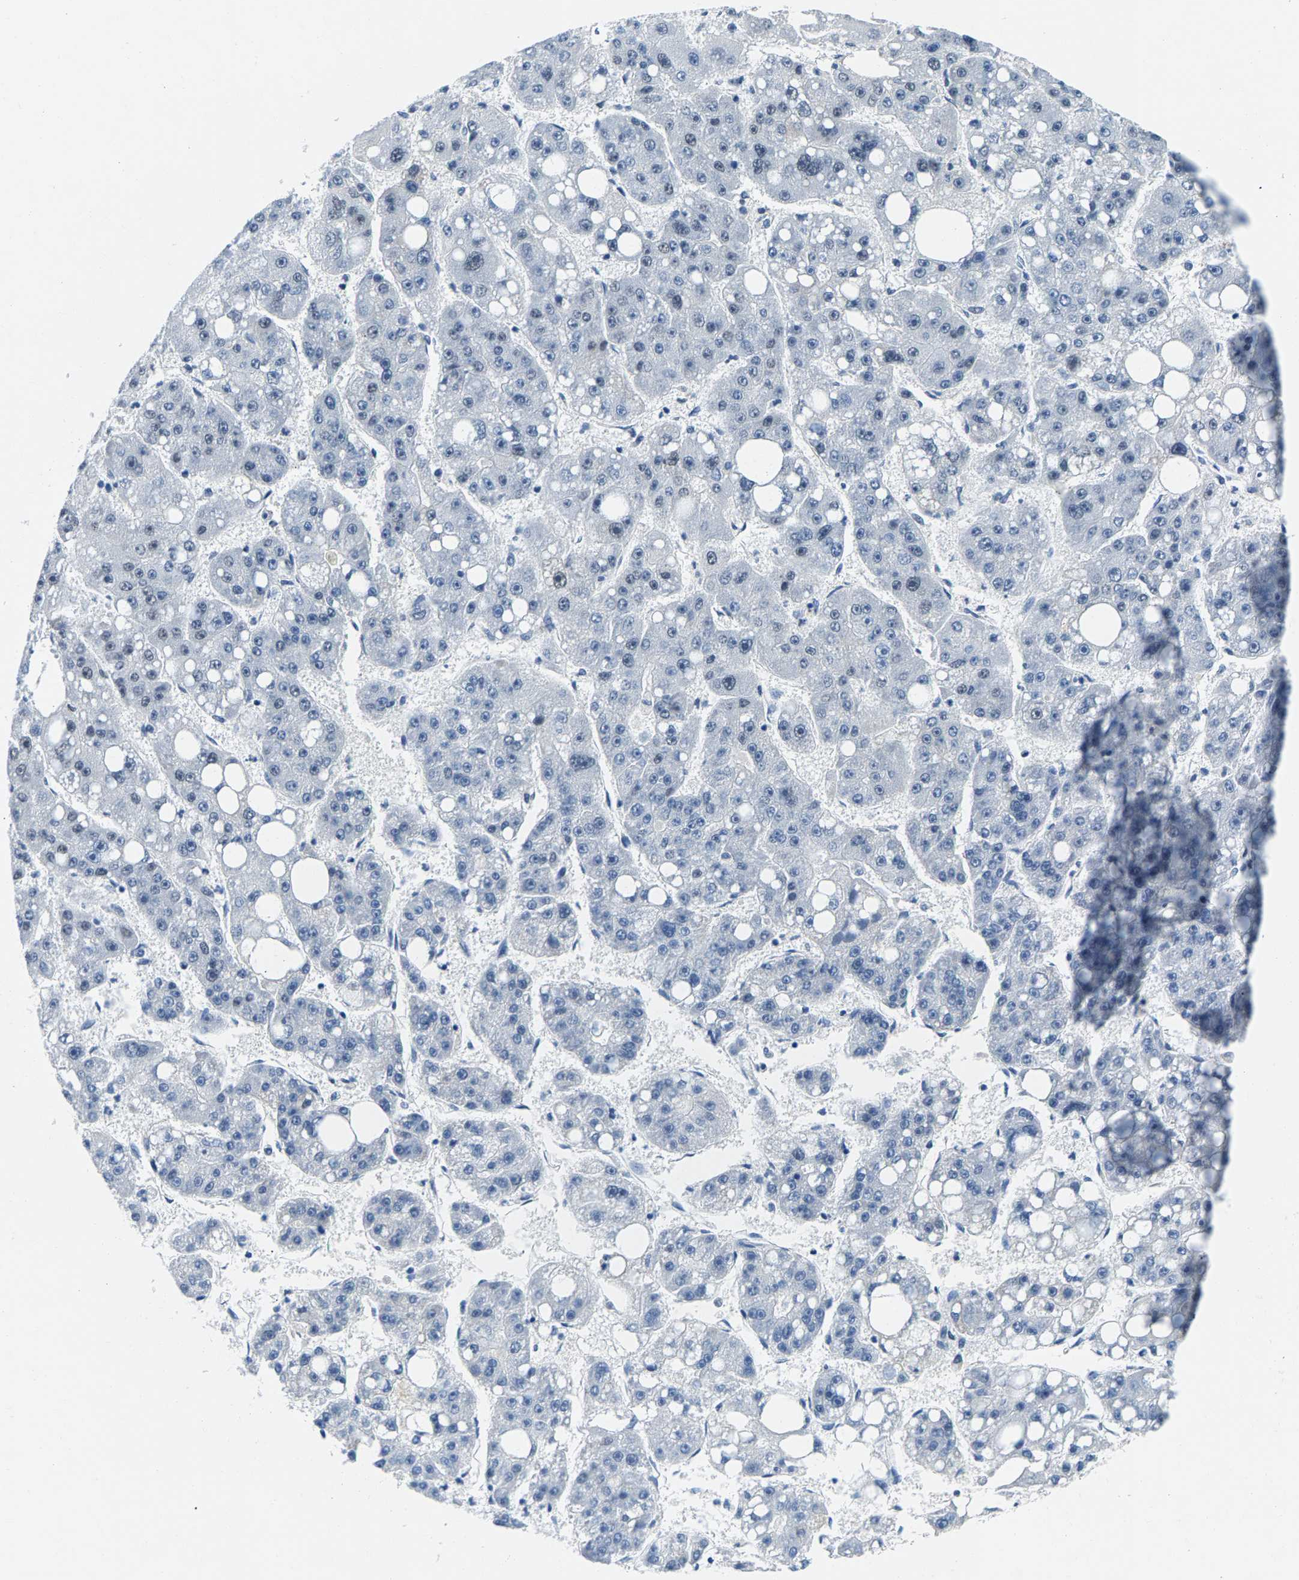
{"staining": {"intensity": "negative", "quantity": "none", "location": "none"}, "tissue": "liver cancer", "cell_type": "Tumor cells", "image_type": "cancer", "snomed": [{"axis": "morphology", "description": "Carcinoma, Hepatocellular, NOS"}, {"axis": "topography", "description": "Liver"}], "caption": "The photomicrograph shows no staining of tumor cells in liver cancer (hepatocellular carcinoma).", "gene": "ATF2", "patient": {"sex": "female", "age": 61}}